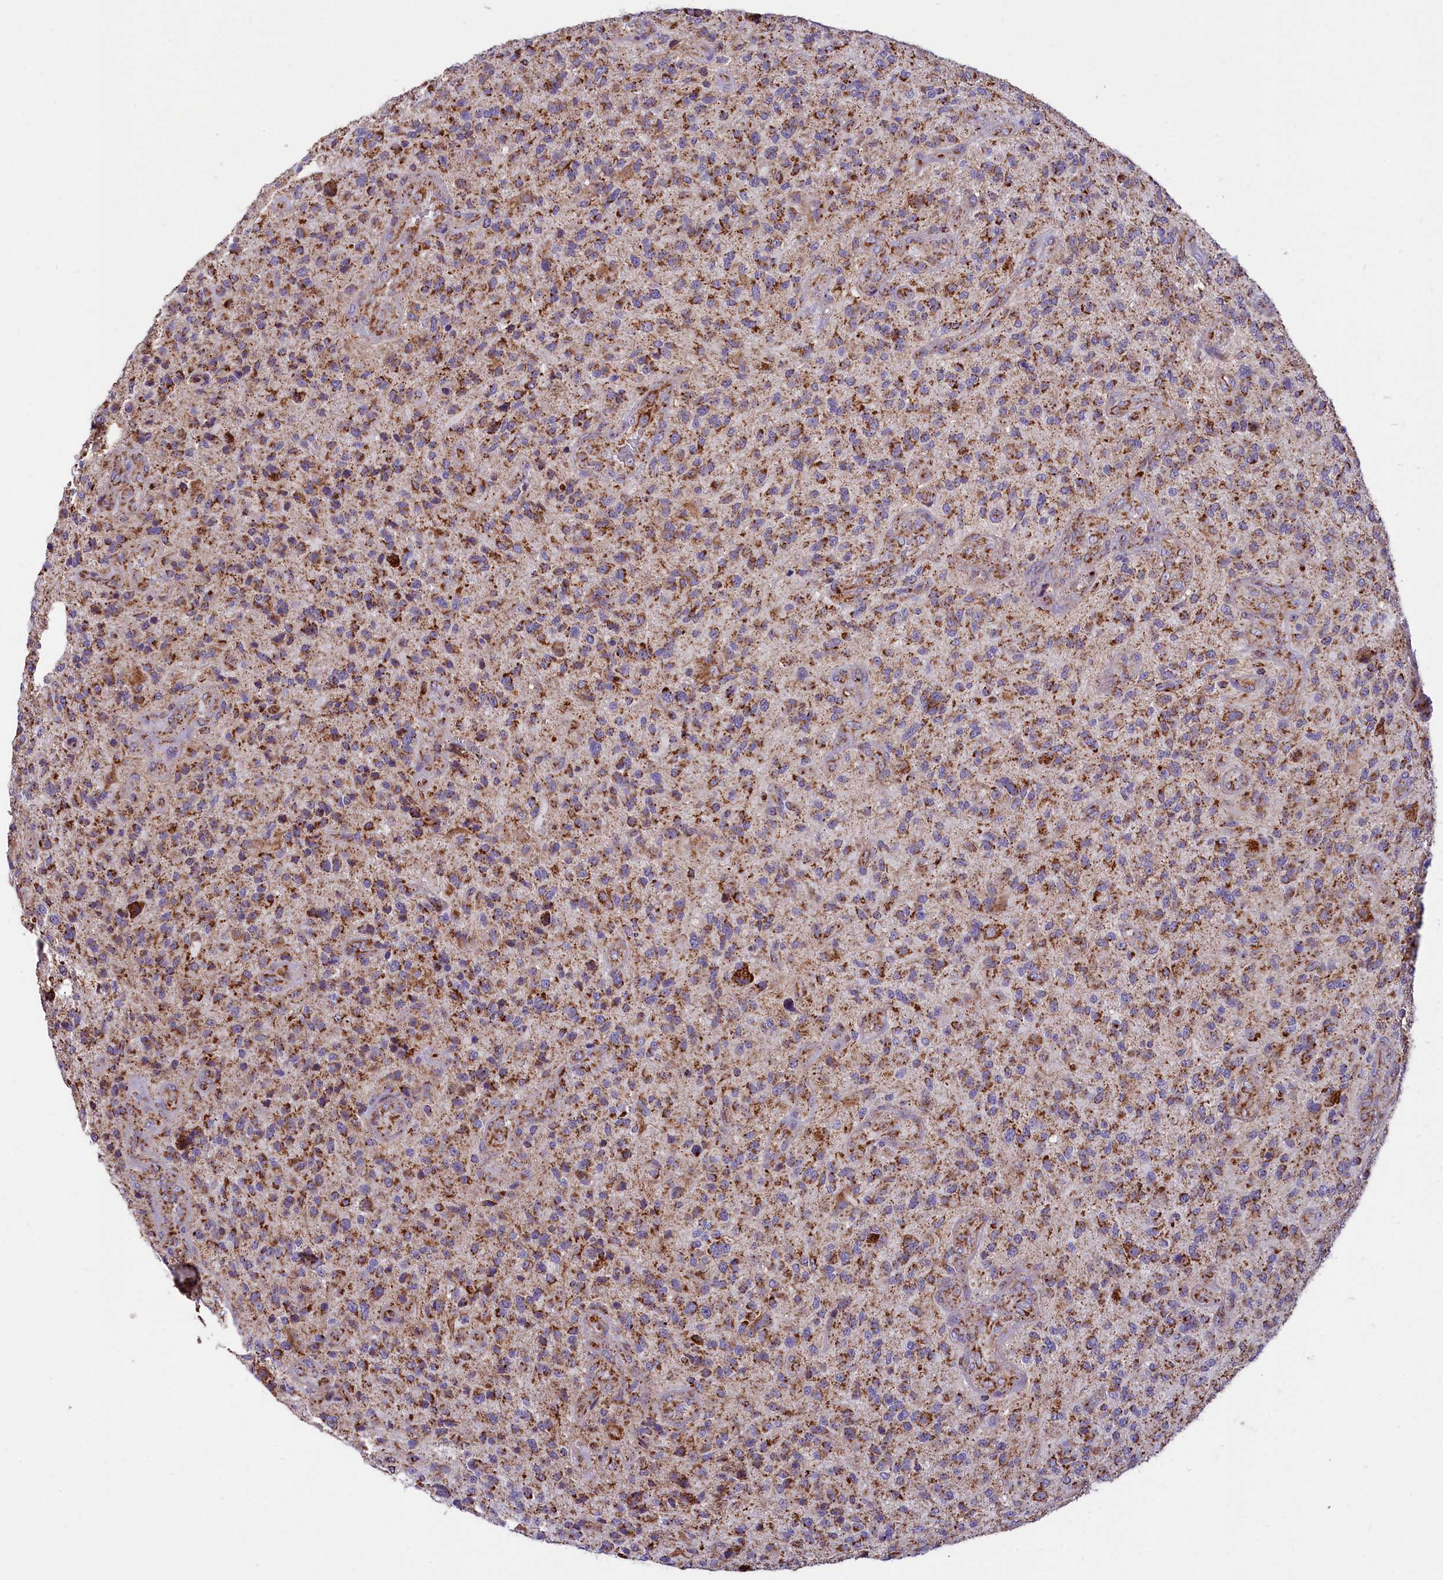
{"staining": {"intensity": "moderate", "quantity": ">75%", "location": "cytoplasmic/membranous"}, "tissue": "glioma", "cell_type": "Tumor cells", "image_type": "cancer", "snomed": [{"axis": "morphology", "description": "Glioma, malignant, High grade"}, {"axis": "topography", "description": "Brain"}], "caption": "The photomicrograph reveals immunohistochemical staining of glioma. There is moderate cytoplasmic/membranous staining is present in about >75% of tumor cells.", "gene": "NDUFA8", "patient": {"sex": "male", "age": 47}}